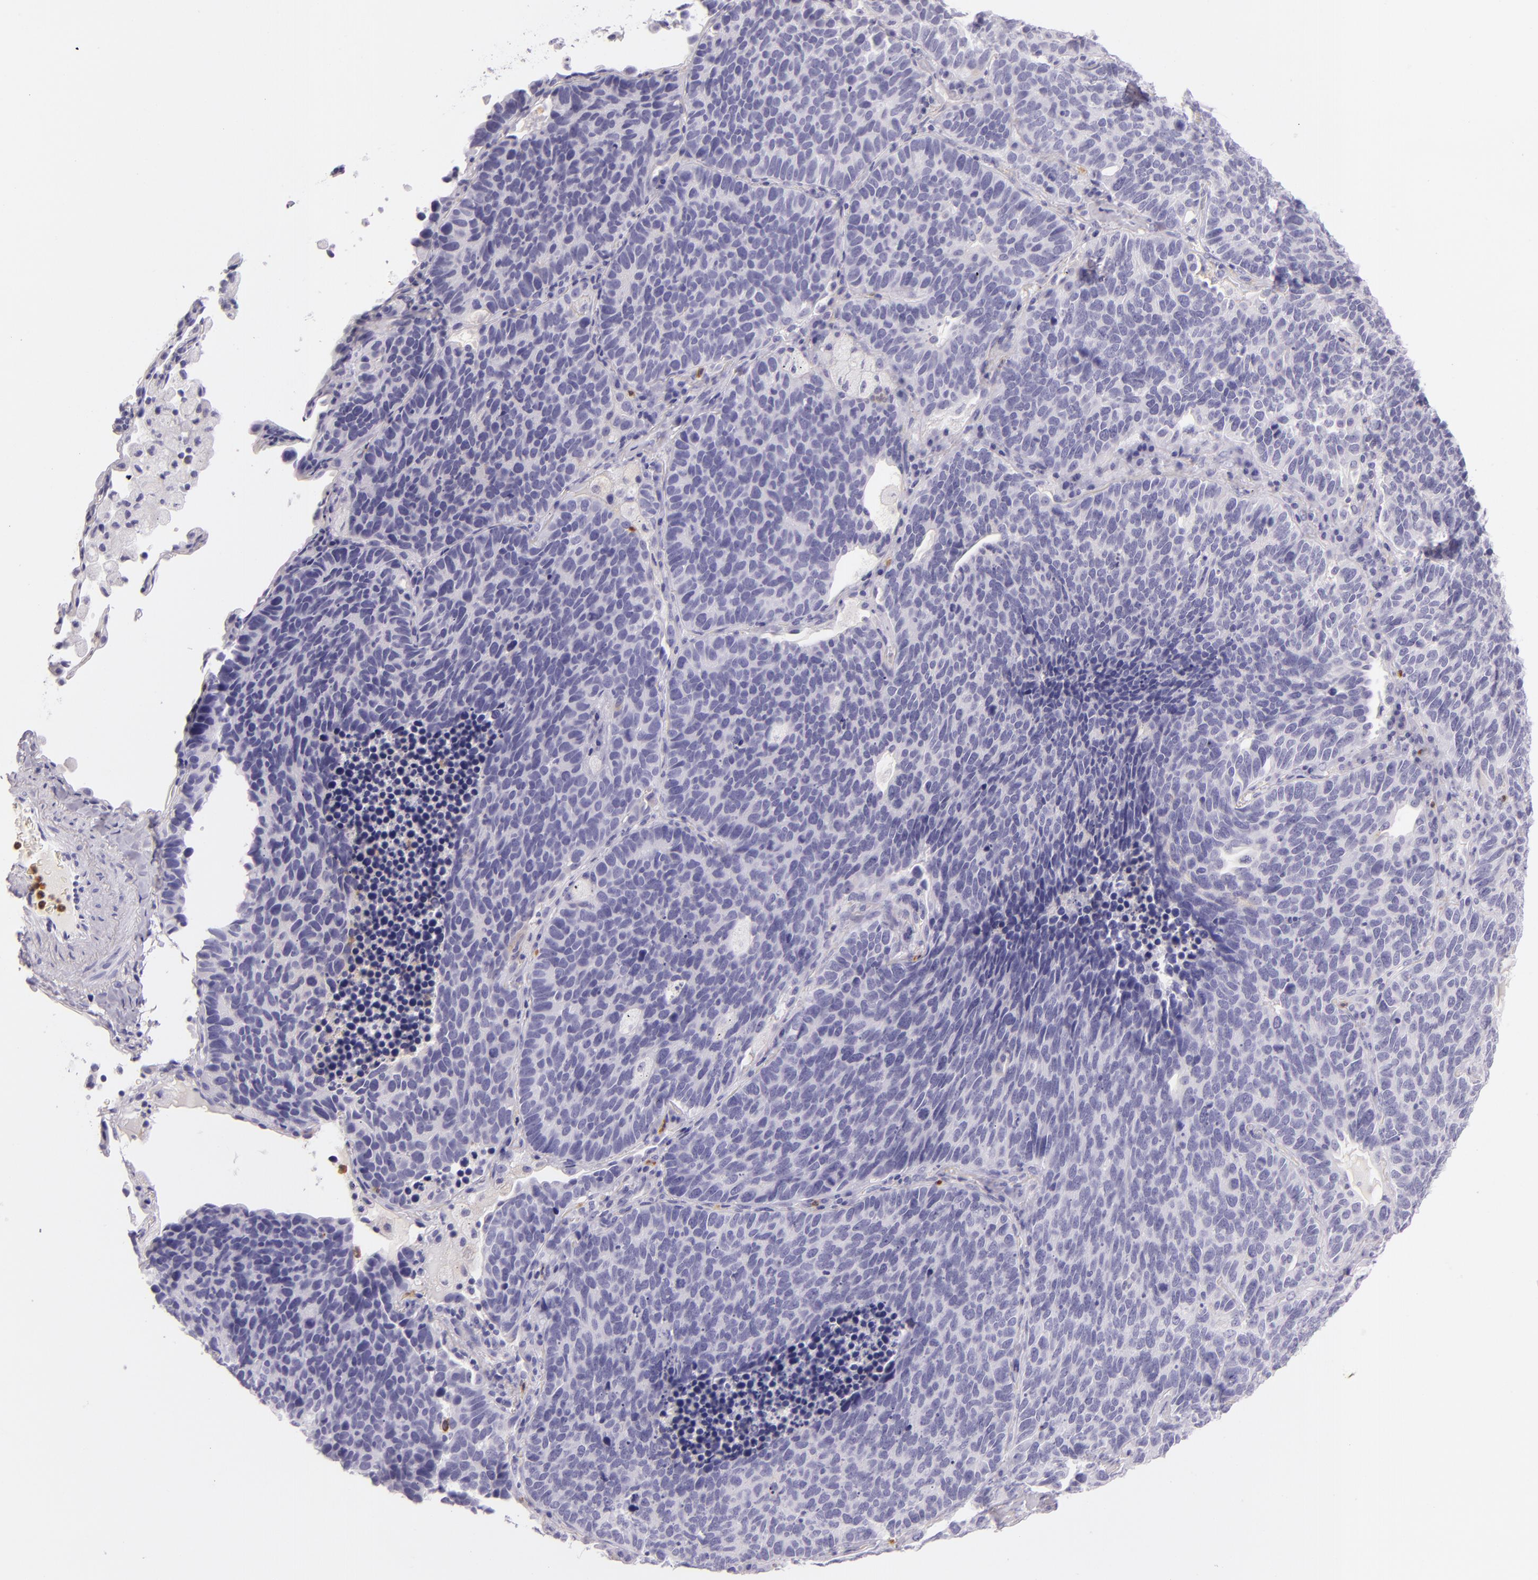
{"staining": {"intensity": "negative", "quantity": "none", "location": "none"}, "tissue": "lung cancer", "cell_type": "Tumor cells", "image_type": "cancer", "snomed": [{"axis": "morphology", "description": "Neoplasm, malignant, NOS"}, {"axis": "topography", "description": "Lung"}], "caption": "Immunohistochemistry histopathology image of neoplastic tissue: human lung cancer stained with DAB reveals no significant protein staining in tumor cells.", "gene": "CEACAM1", "patient": {"sex": "female", "age": 75}}